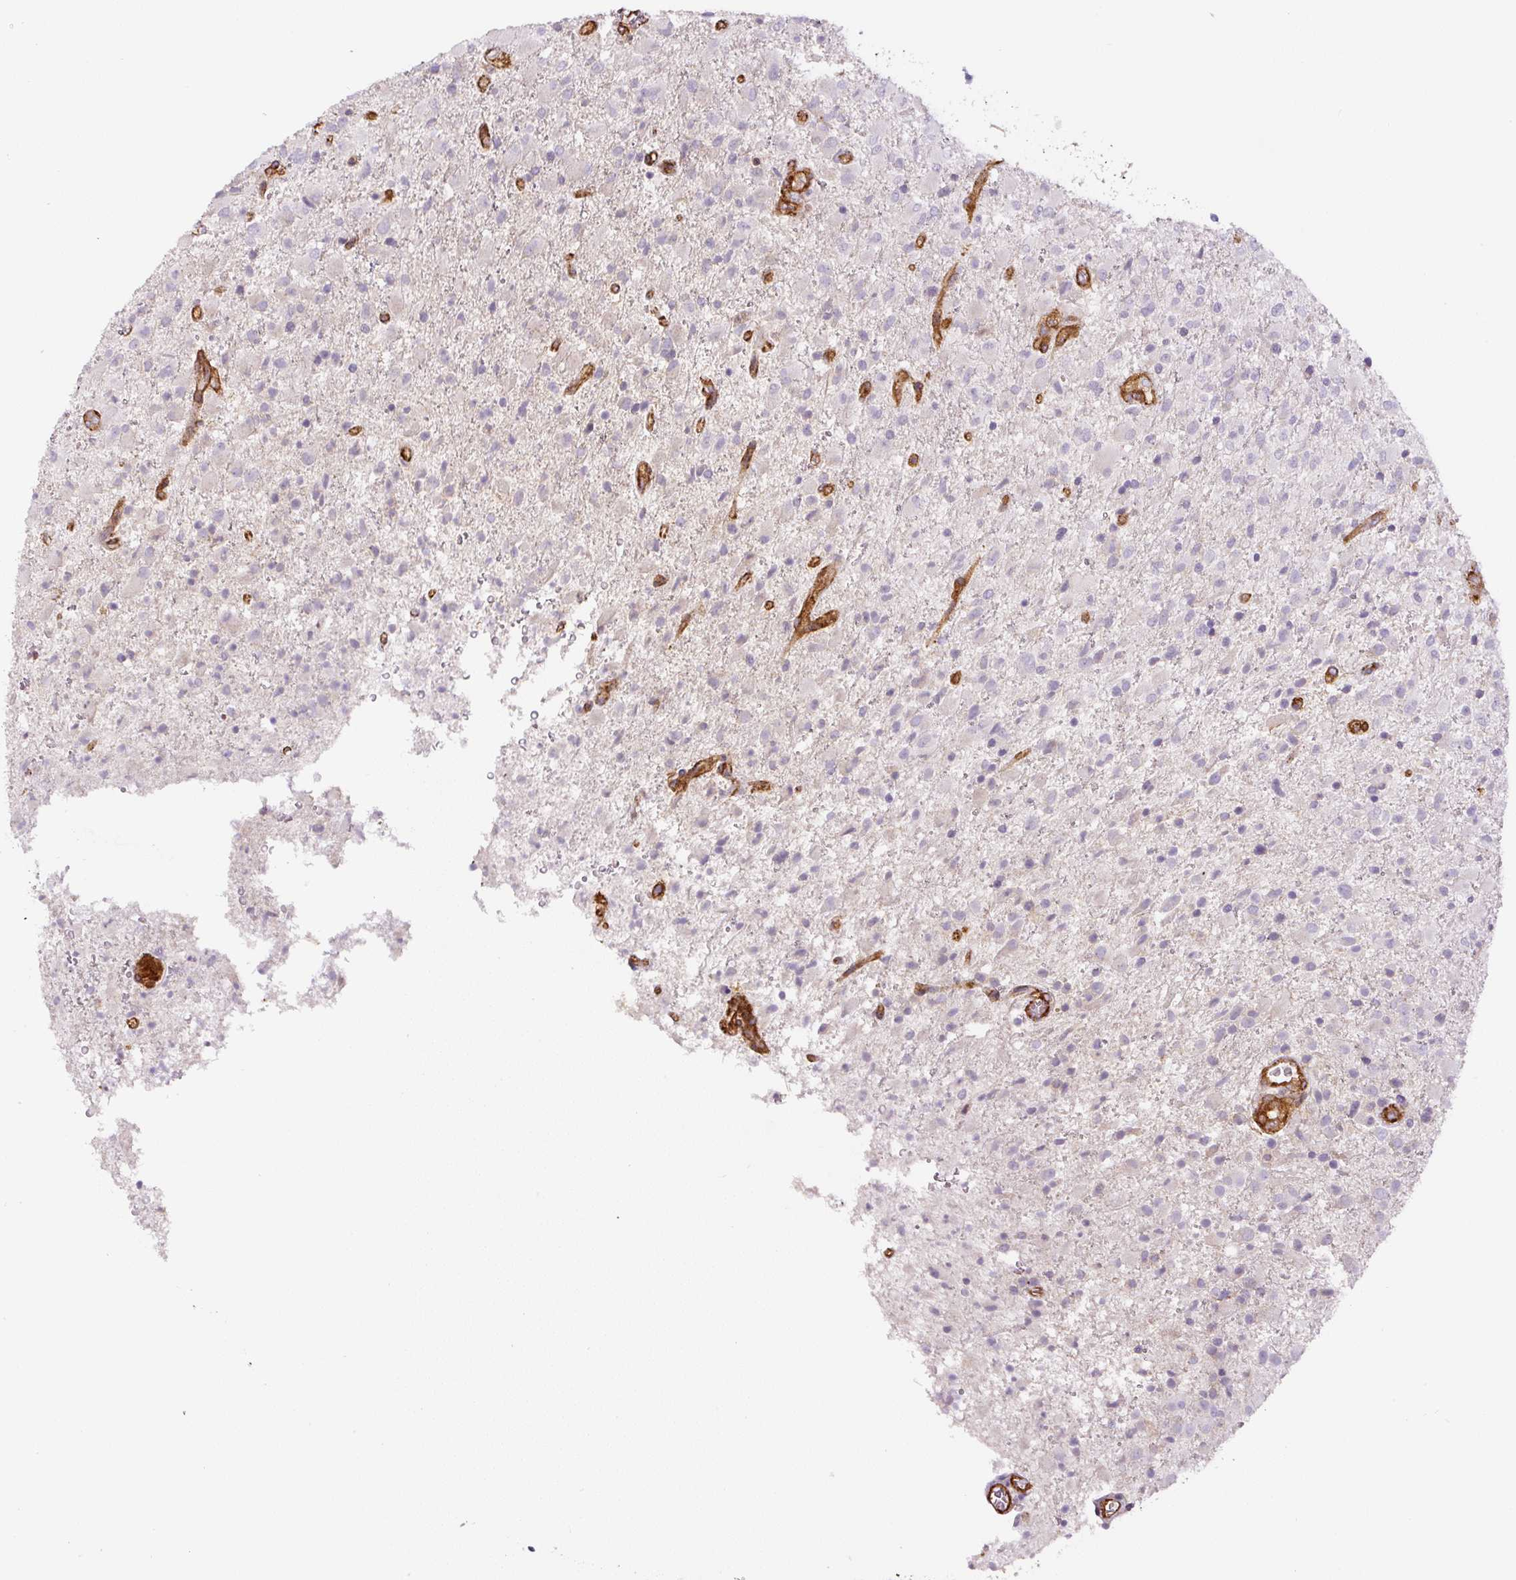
{"staining": {"intensity": "negative", "quantity": "none", "location": "none"}, "tissue": "glioma", "cell_type": "Tumor cells", "image_type": "cancer", "snomed": [{"axis": "morphology", "description": "Glioma, malignant, Low grade"}, {"axis": "topography", "description": "Brain"}], "caption": "Micrograph shows no protein positivity in tumor cells of malignant glioma (low-grade) tissue.", "gene": "MYL12A", "patient": {"sex": "male", "age": 65}}